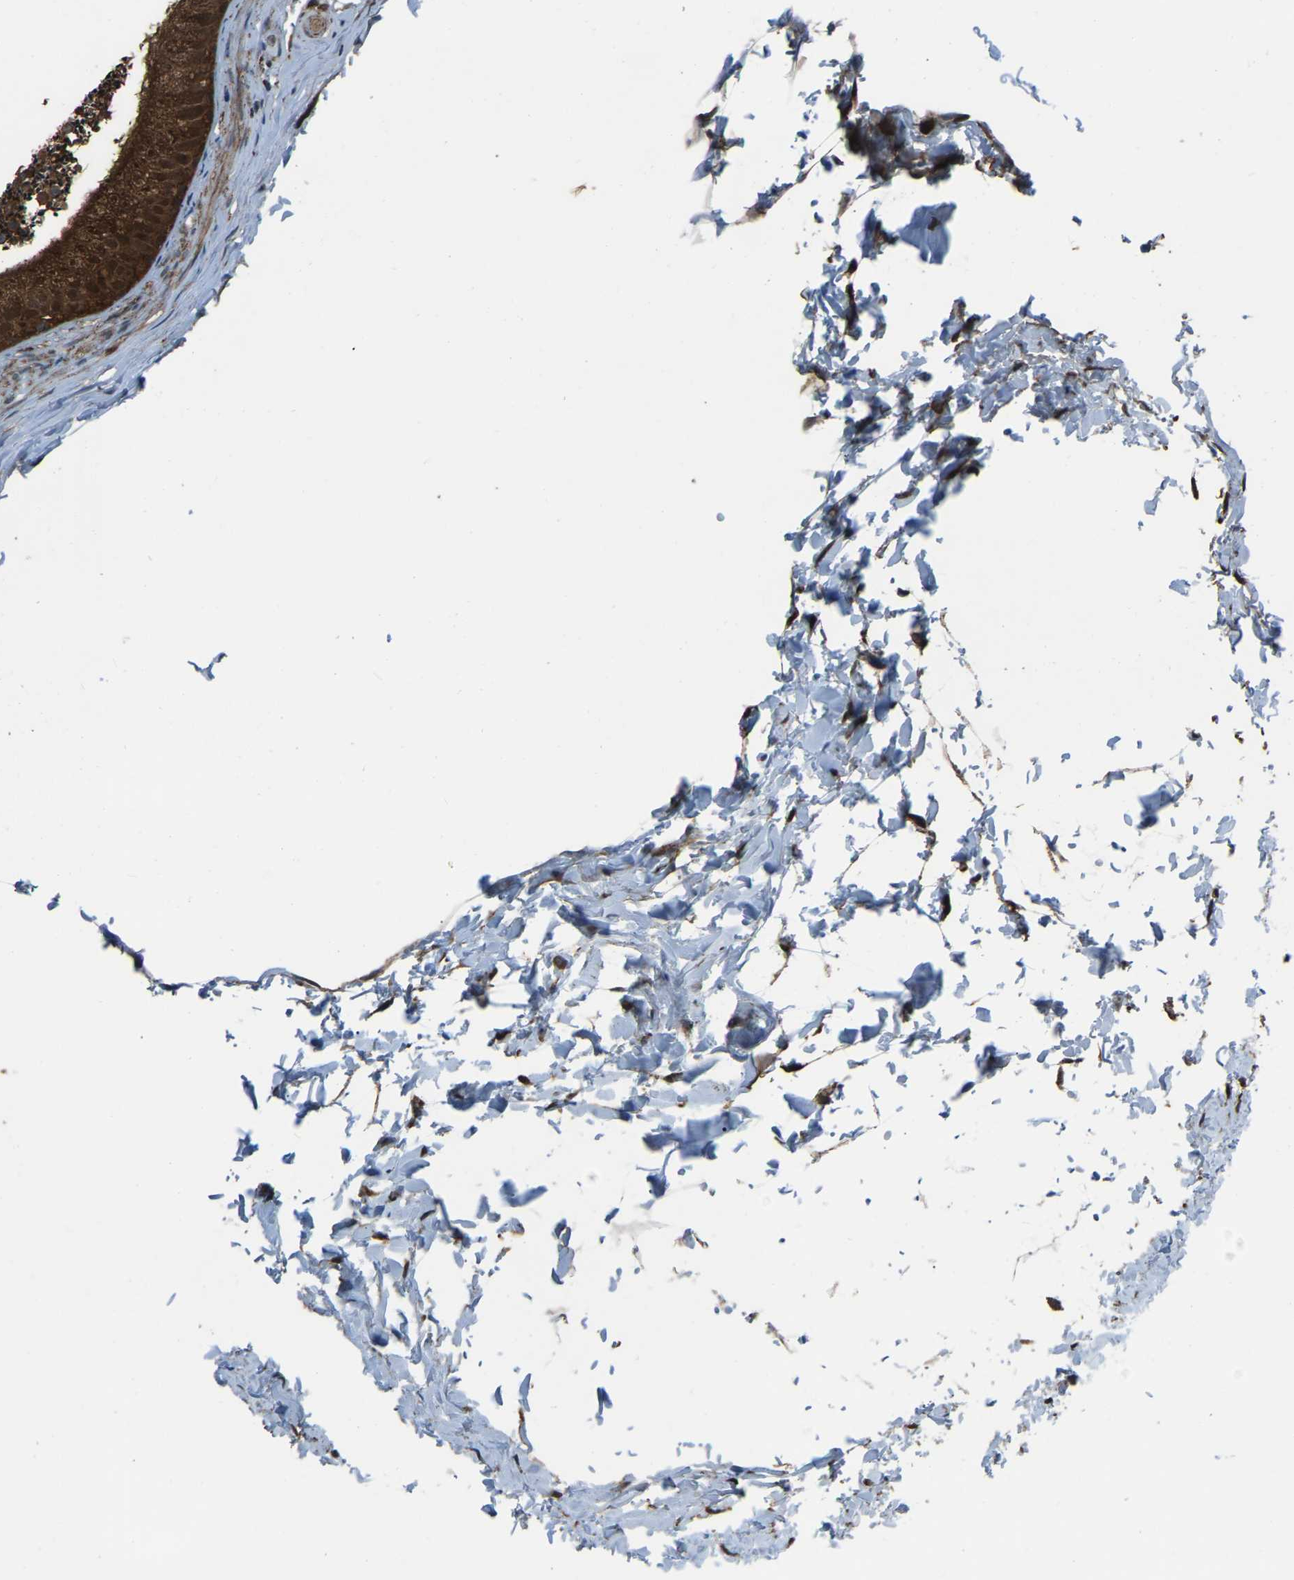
{"staining": {"intensity": "strong", "quantity": ">75%", "location": "cytoplasmic/membranous,nuclear"}, "tissue": "epididymis", "cell_type": "Glandular cells", "image_type": "normal", "snomed": [{"axis": "morphology", "description": "Normal tissue, NOS"}, {"axis": "topography", "description": "Epididymis"}], "caption": "This is a photomicrograph of immunohistochemistry (IHC) staining of normal epididymis, which shows strong positivity in the cytoplasmic/membranous,nuclear of glandular cells.", "gene": "AKR1A1", "patient": {"sex": "male", "age": 56}}